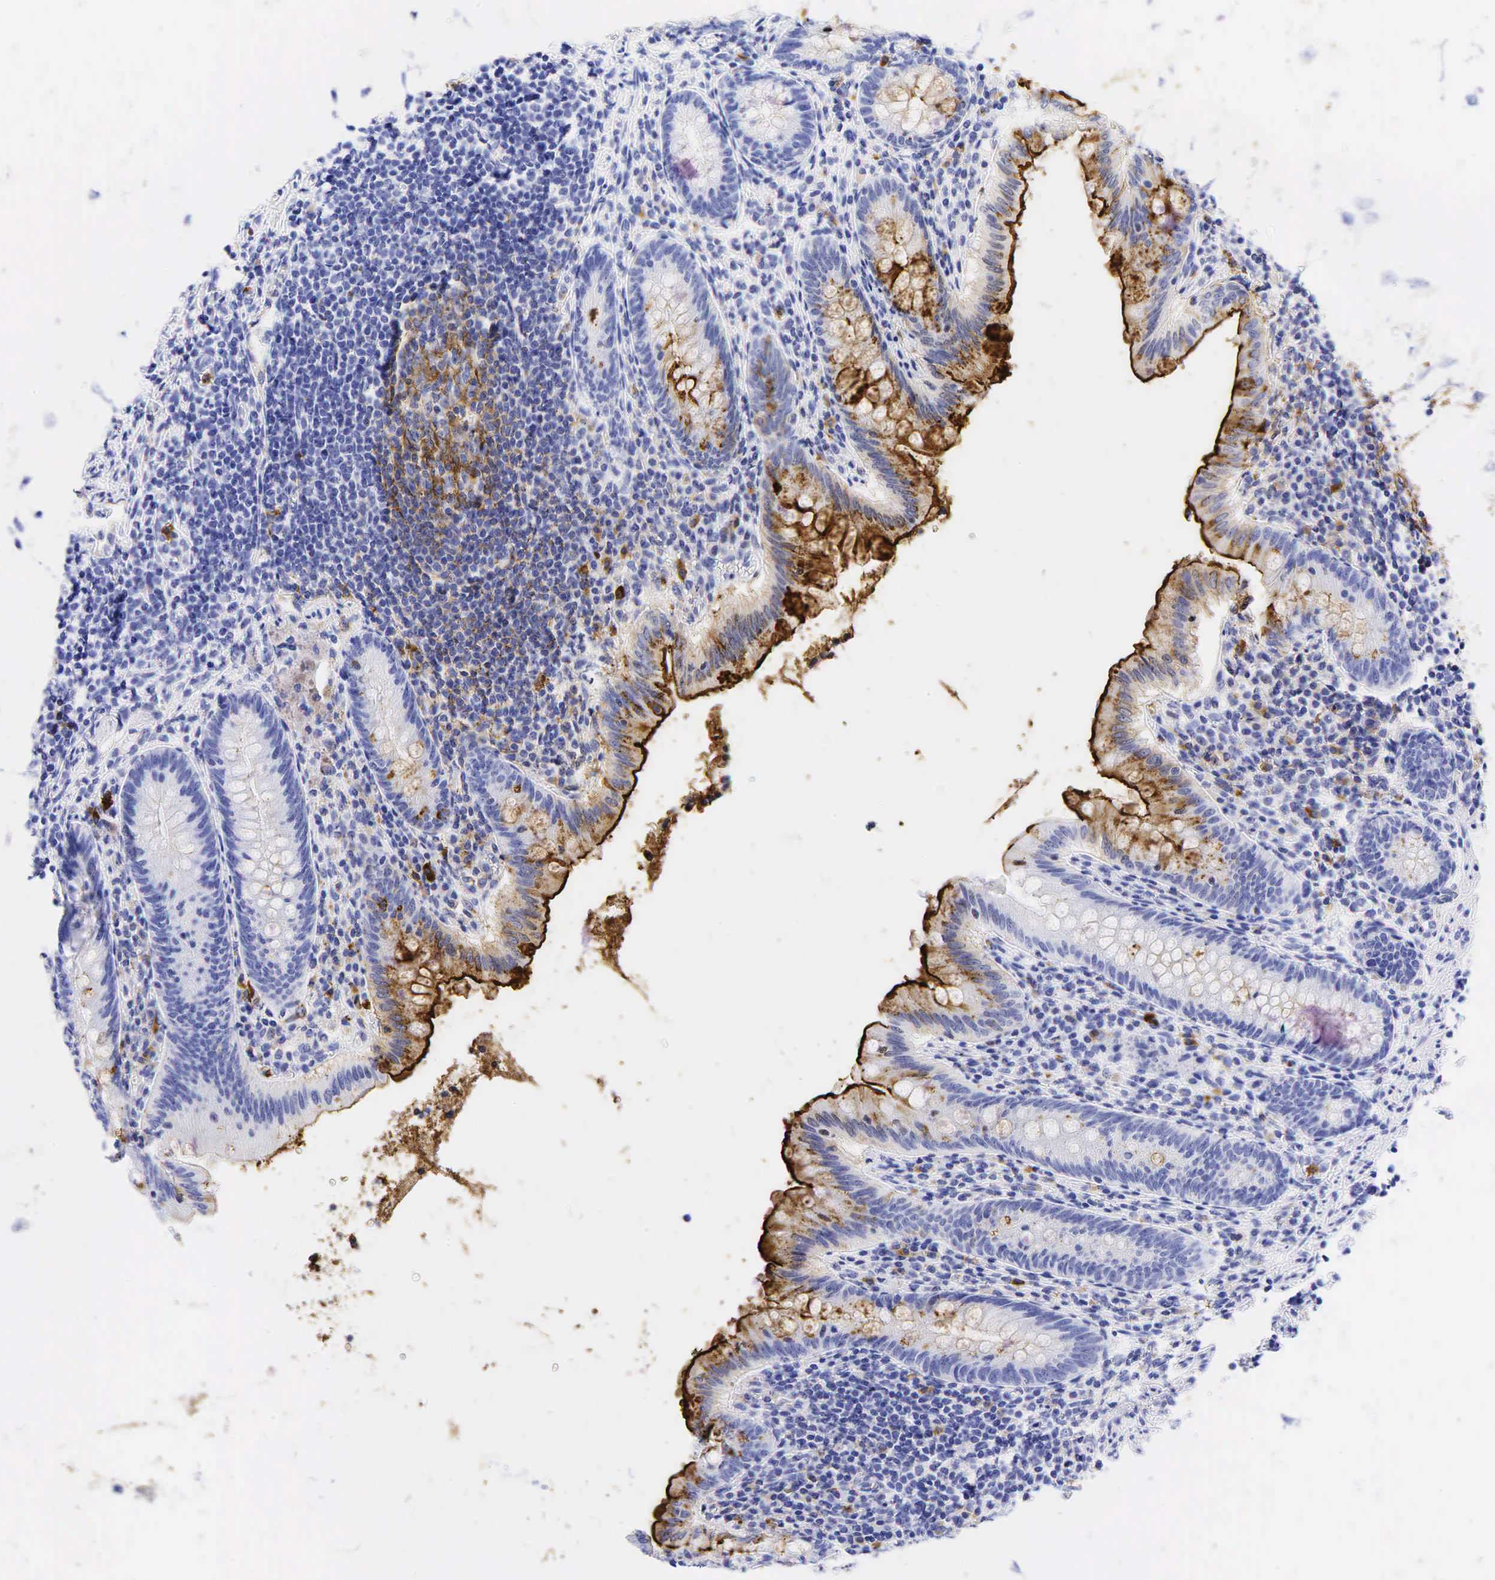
{"staining": {"intensity": "moderate", "quantity": ">75%", "location": "cytoplasmic/membranous"}, "tissue": "appendix", "cell_type": "Glandular cells", "image_type": "normal", "snomed": [{"axis": "morphology", "description": "Normal tissue, NOS"}, {"axis": "topography", "description": "Appendix"}], "caption": "Immunohistochemistry (IHC) (DAB (3,3'-diaminobenzidine)) staining of unremarkable human appendix reveals moderate cytoplasmic/membranous protein expression in about >75% of glandular cells.", "gene": "FUT4", "patient": {"sex": "female", "age": 34}}